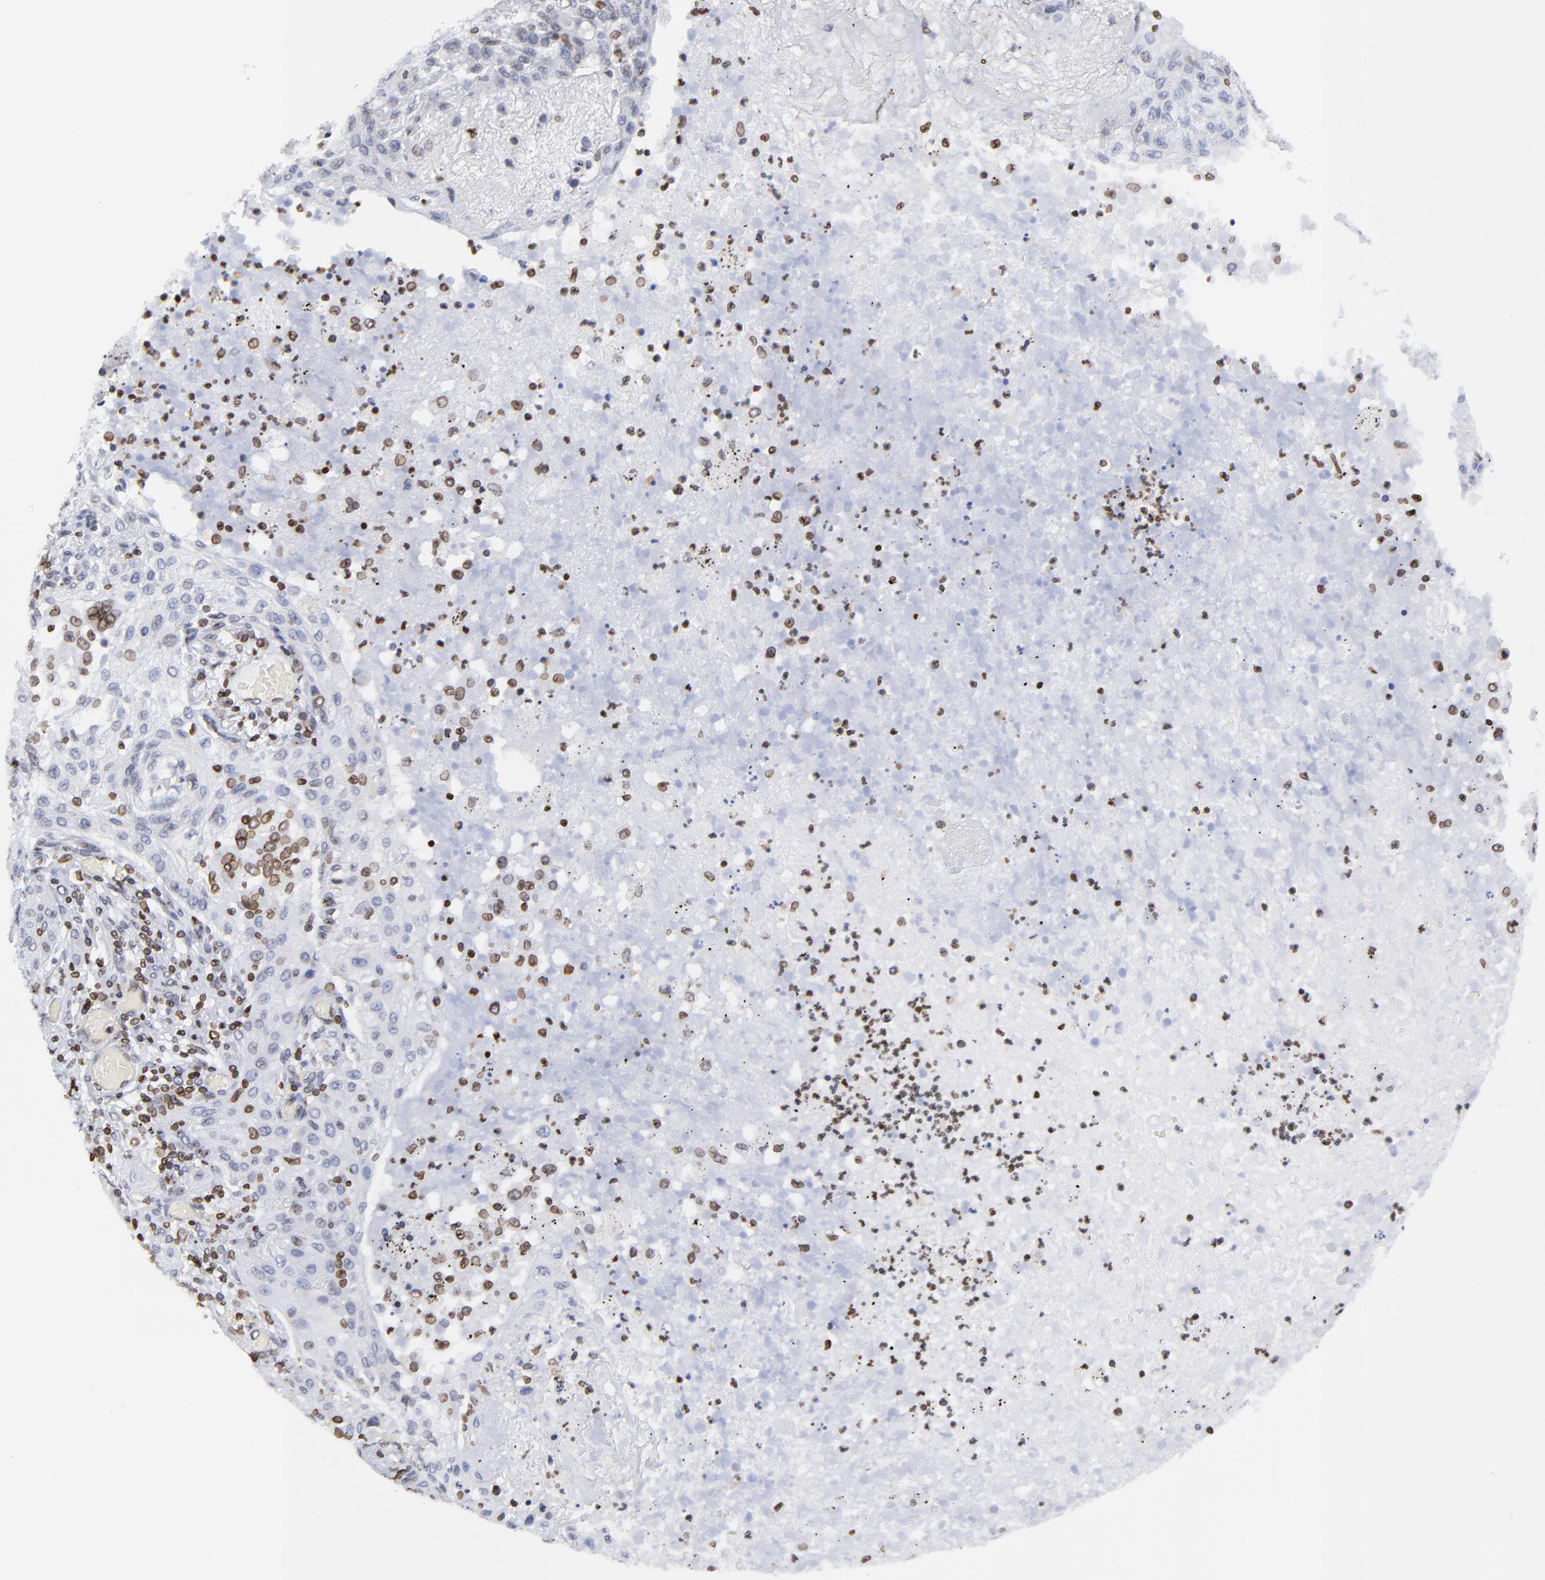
{"staining": {"intensity": "weak", "quantity": "<25%", "location": "cytoplasmic/membranous,nuclear"}, "tissue": "lung cancer", "cell_type": "Tumor cells", "image_type": "cancer", "snomed": [{"axis": "morphology", "description": "Squamous cell carcinoma, NOS"}, {"axis": "topography", "description": "Lung"}], "caption": "High magnification brightfield microscopy of lung squamous cell carcinoma stained with DAB (3,3'-diaminobenzidine) (brown) and counterstained with hematoxylin (blue): tumor cells show no significant positivity.", "gene": "THAP7", "patient": {"sex": "female", "age": 47}}